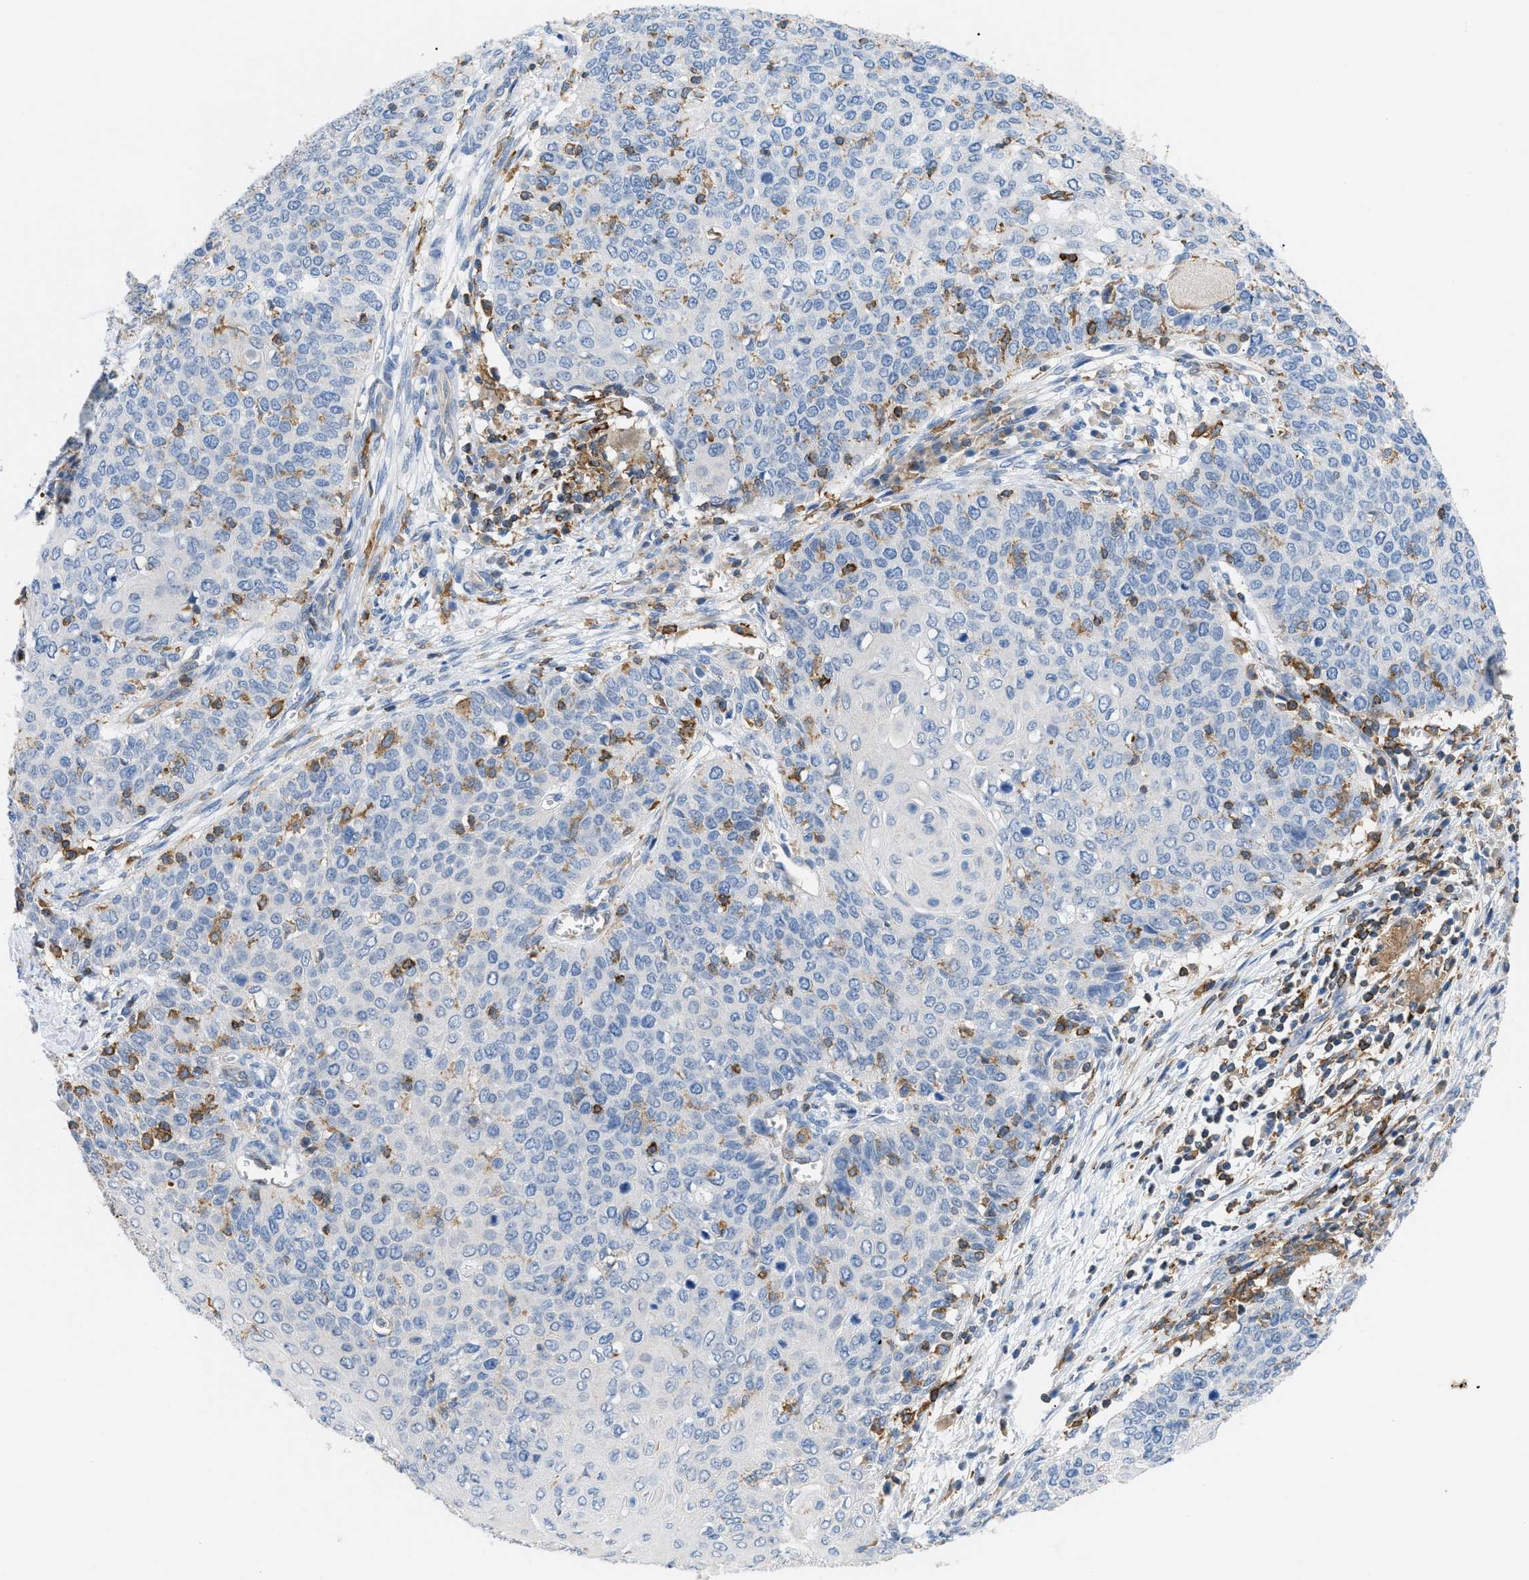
{"staining": {"intensity": "negative", "quantity": "none", "location": "none"}, "tissue": "cervical cancer", "cell_type": "Tumor cells", "image_type": "cancer", "snomed": [{"axis": "morphology", "description": "Squamous cell carcinoma, NOS"}, {"axis": "topography", "description": "Cervix"}], "caption": "The micrograph shows no significant staining in tumor cells of cervical cancer.", "gene": "INPP5D", "patient": {"sex": "female", "age": 39}}